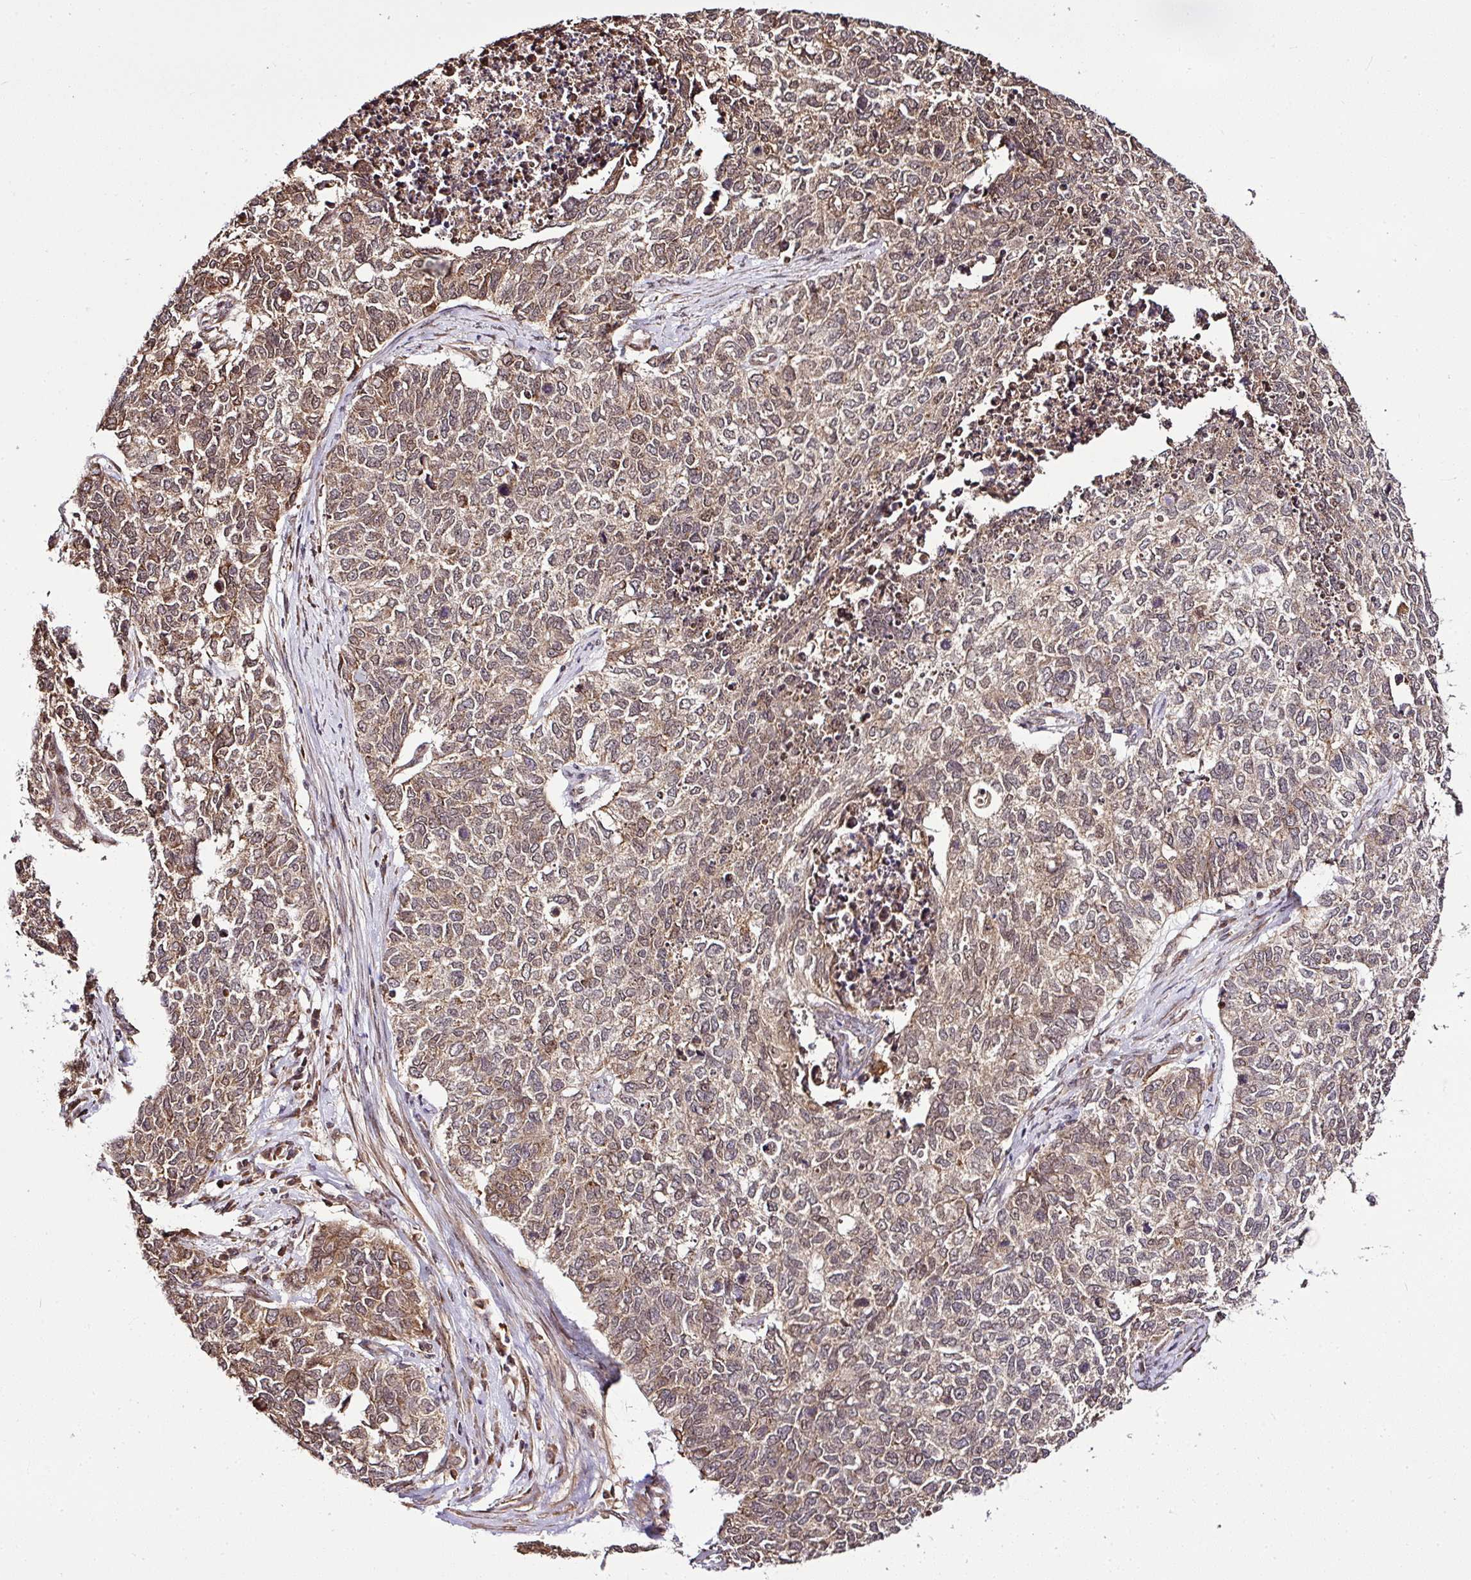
{"staining": {"intensity": "moderate", "quantity": ">75%", "location": "cytoplasmic/membranous,nuclear"}, "tissue": "cervical cancer", "cell_type": "Tumor cells", "image_type": "cancer", "snomed": [{"axis": "morphology", "description": "Squamous cell carcinoma, NOS"}, {"axis": "topography", "description": "Cervix"}], "caption": "High-power microscopy captured an immunohistochemistry (IHC) micrograph of cervical cancer (squamous cell carcinoma), revealing moderate cytoplasmic/membranous and nuclear expression in approximately >75% of tumor cells.", "gene": "FAM153A", "patient": {"sex": "female", "age": 63}}